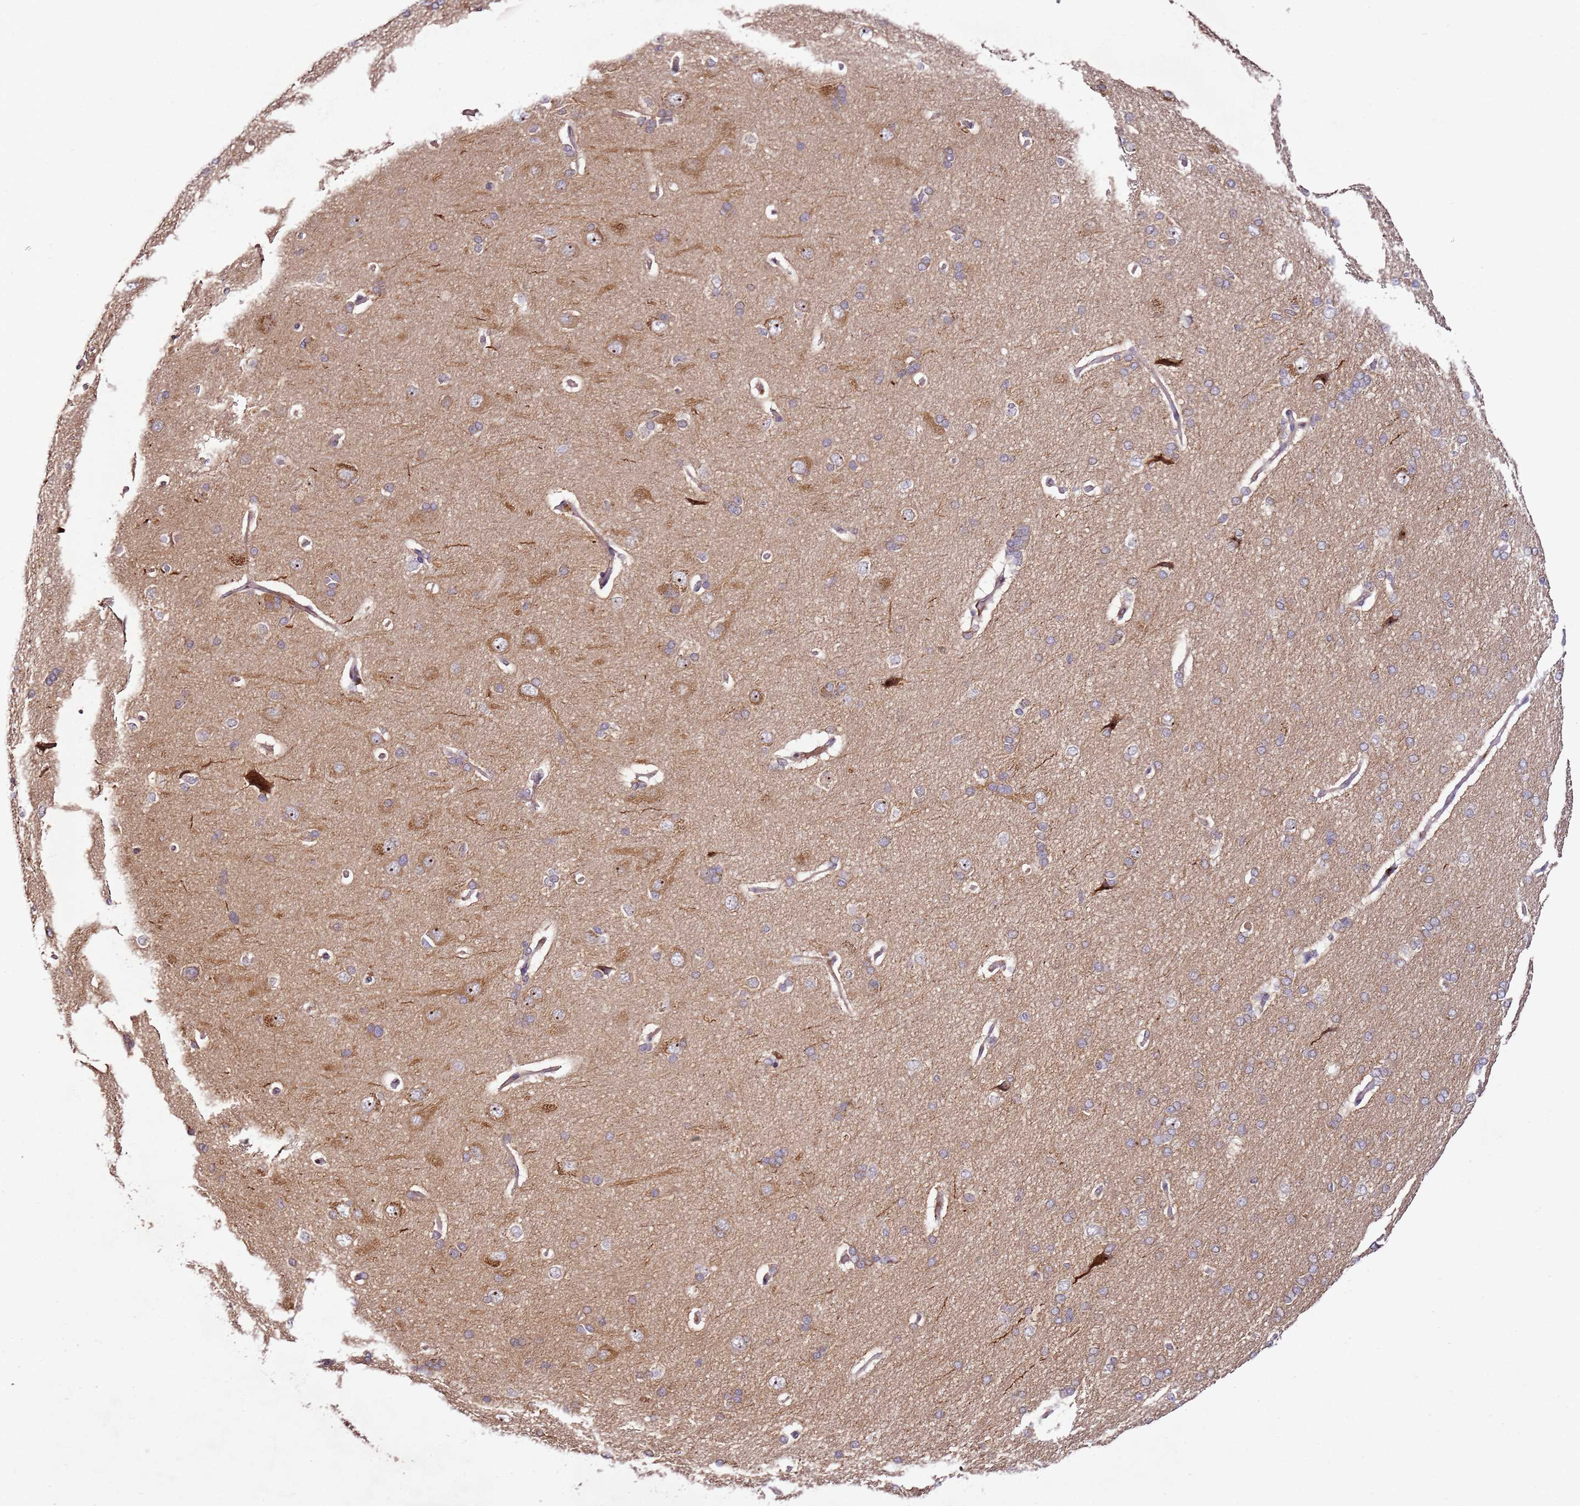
{"staining": {"intensity": "weak", "quantity": ">75%", "location": "cytoplasmic/membranous"}, "tissue": "cerebral cortex", "cell_type": "Endothelial cells", "image_type": "normal", "snomed": [{"axis": "morphology", "description": "Normal tissue, NOS"}, {"axis": "topography", "description": "Cerebral cortex"}], "caption": "A low amount of weak cytoplasmic/membranous expression is identified in approximately >75% of endothelial cells in unremarkable cerebral cortex. (brown staining indicates protein expression, while blue staining denotes nuclei).", "gene": "DDX27", "patient": {"sex": "male", "age": 62}}